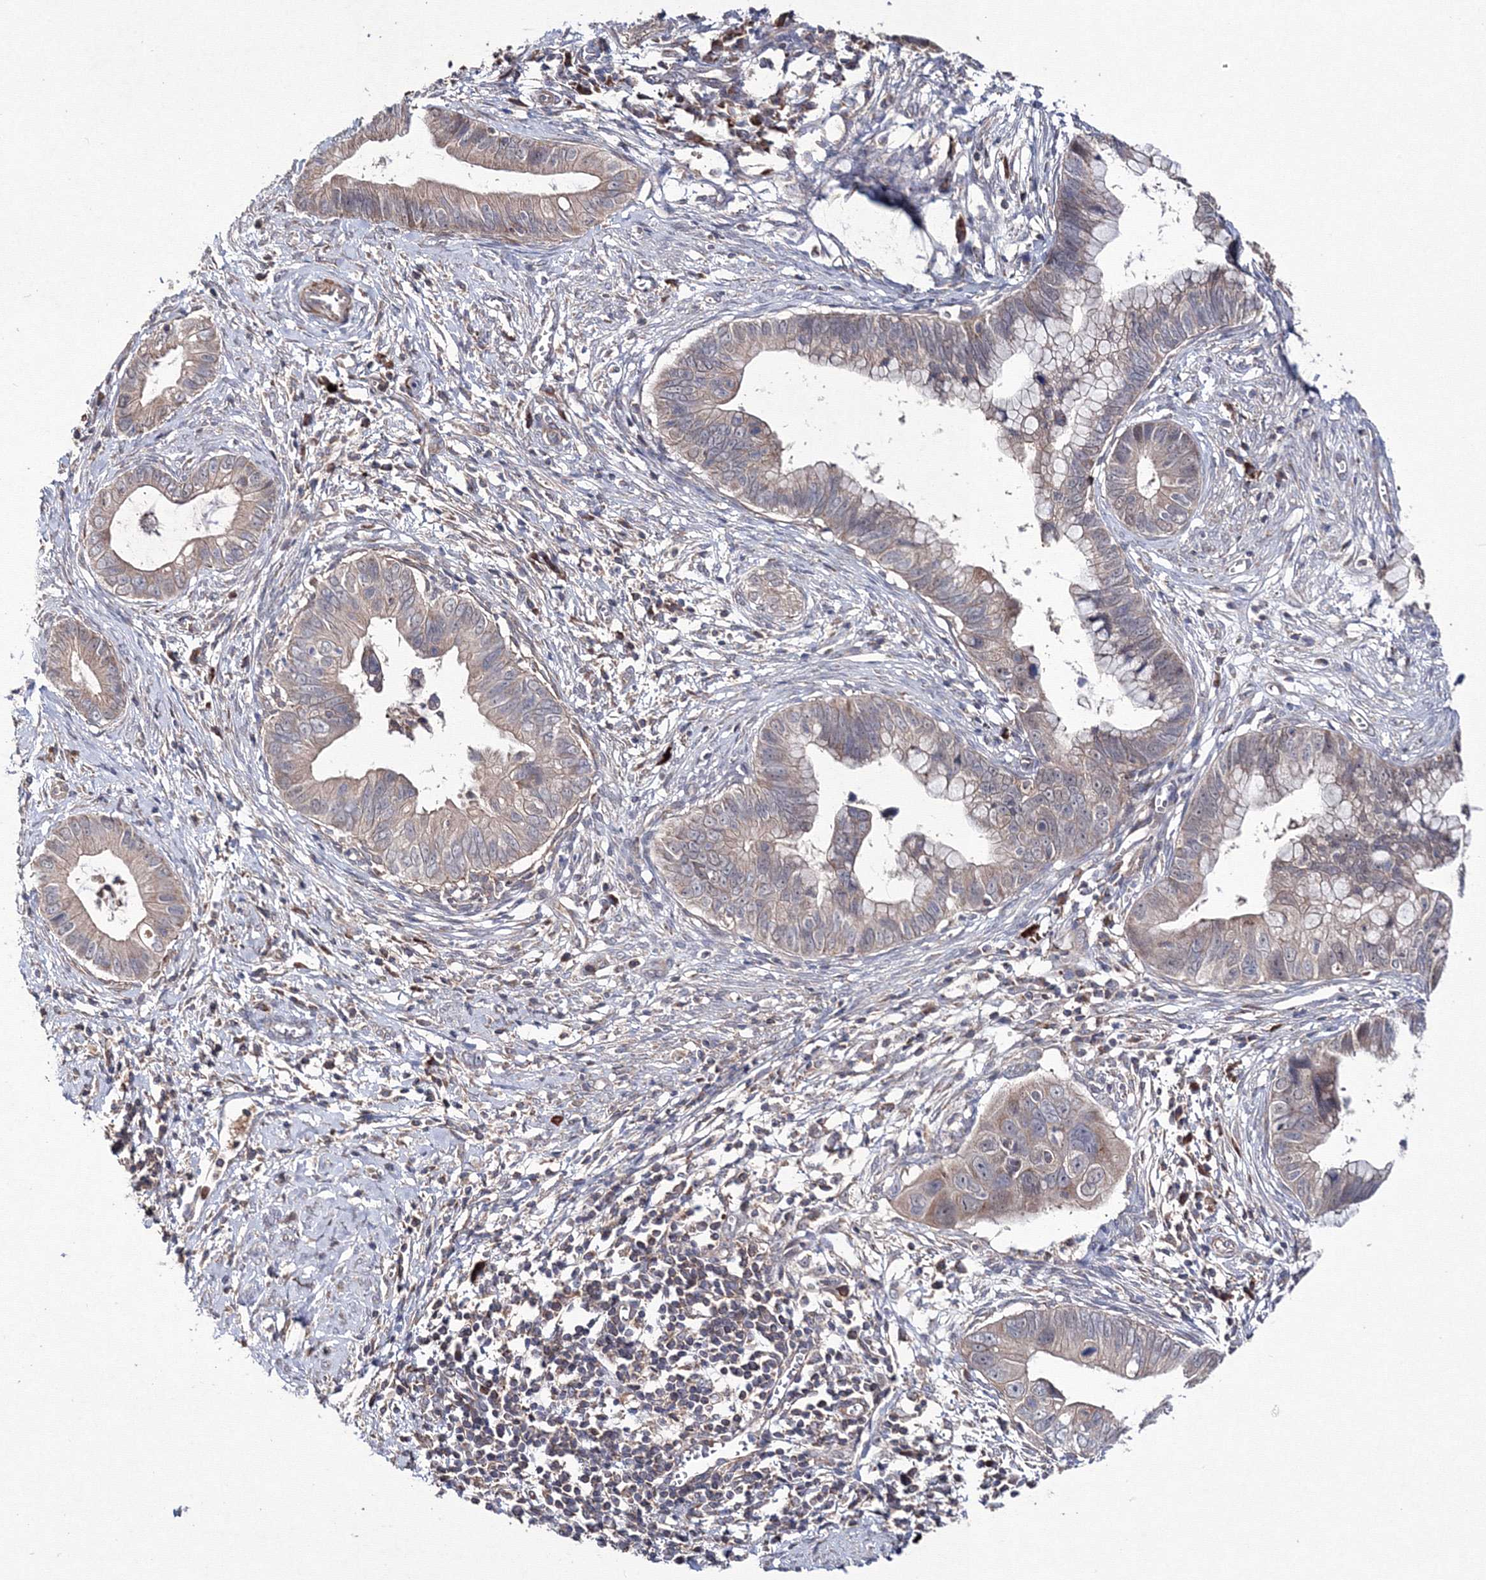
{"staining": {"intensity": "weak", "quantity": "<25%", "location": "cytoplasmic/membranous"}, "tissue": "cervical cancer", "cell_type": "Tumor cells", "image_type": "cancer", "snomed": [{"axis": "morphology", "description": "Adenocarcinoma, NOS"}, {"axis": "topography", "description": "Cervix"}], "caption": "IHC of cervical cancer displays no positivity in tumor cells.", "gene": "PPP2R2B", "patient": {"sex": "female", "age": 44}}